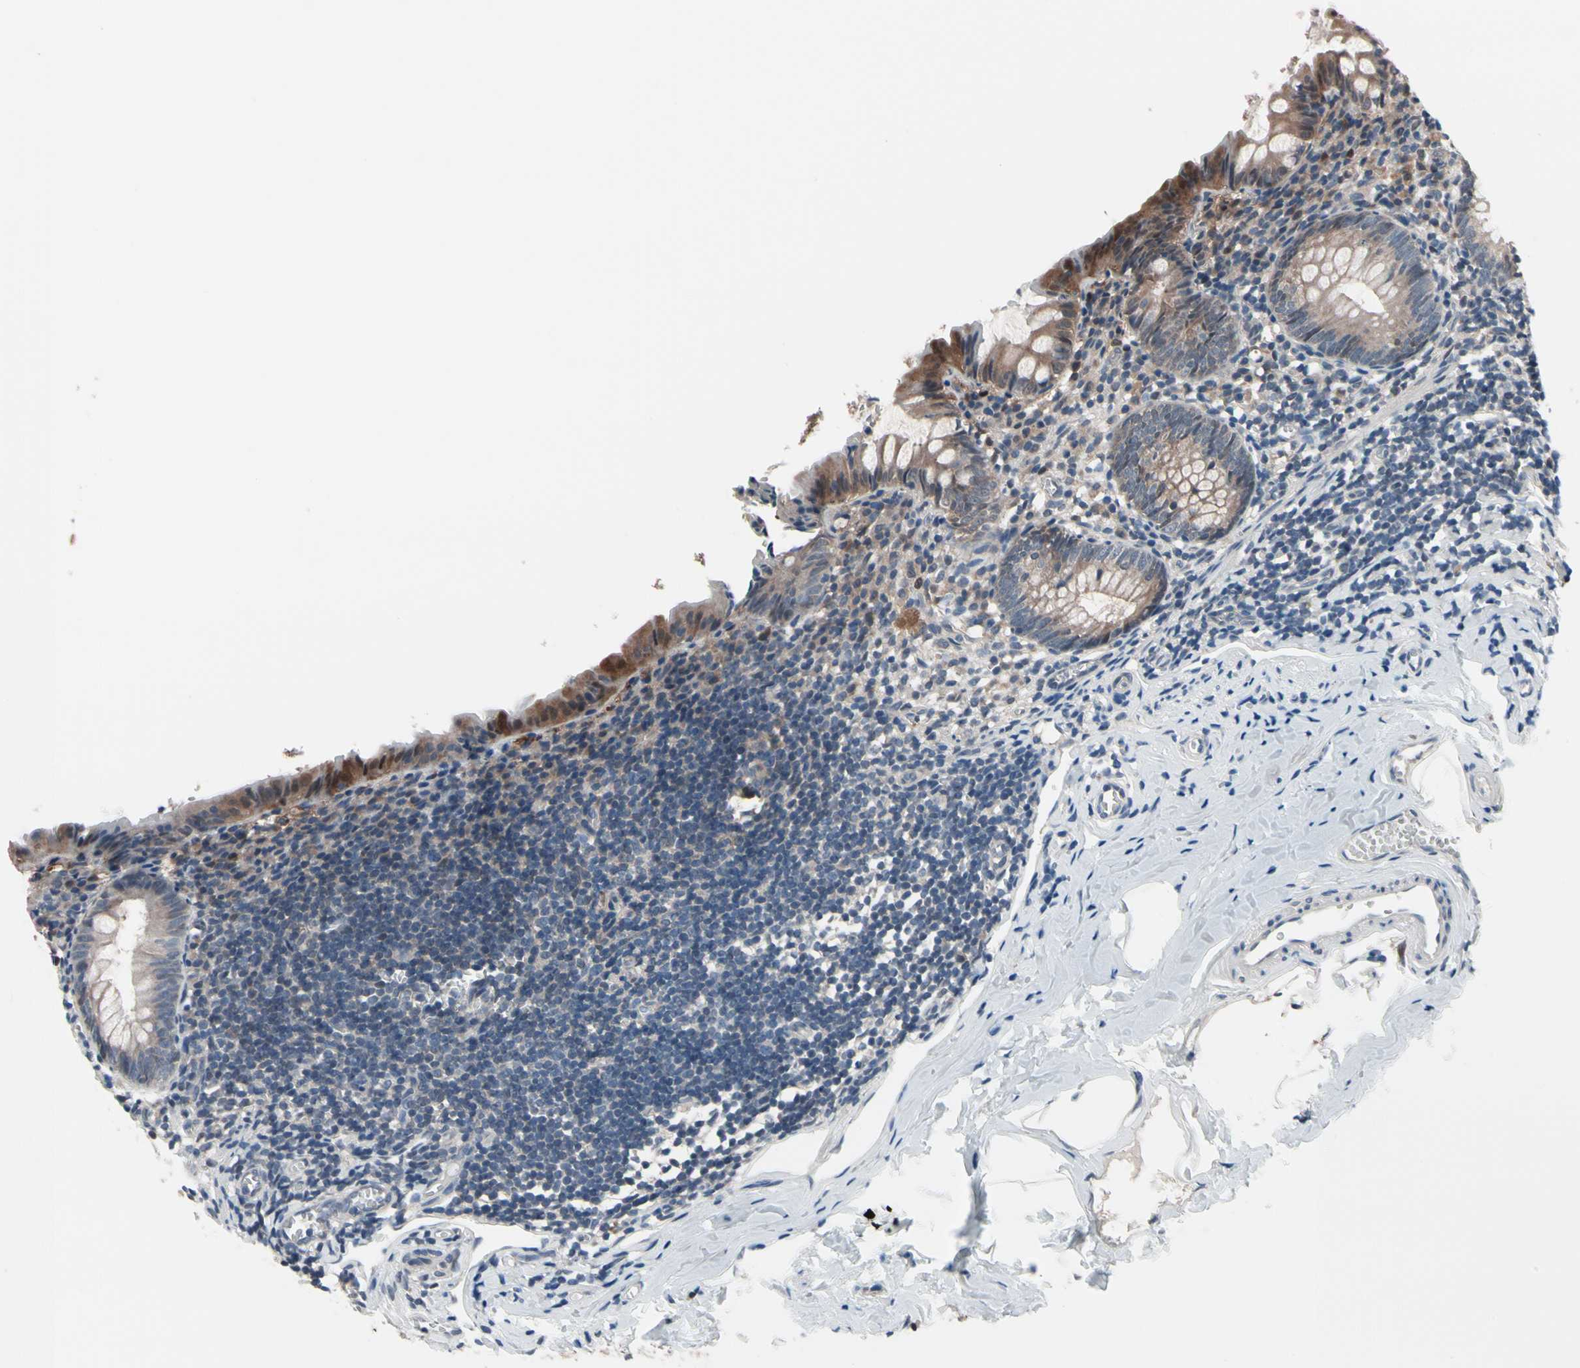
{"staining": {"intensity": "weak", "quantity": ">75%", "location": "cytoplasmic/membranous"}, "tissue": "appendix", "cell_type": "Glandular cells", "image_type": "normal", "snomed": [{"axis": "morphology", "description": "Normal tissue, NOS"}, {"axis": "topography", "description": "Appendix"}], "caption": "Protein expression analysis of unremarkable appendix exhibits weak cytoplasmic/membranous expression in about >75% of glandular cells. (DAB (3,3'-diaminobenzidine) IHC with brightfield microscopy, high magnification).", "gene": "PRDX6", "patient": {"sex": "female", "age": 10}}